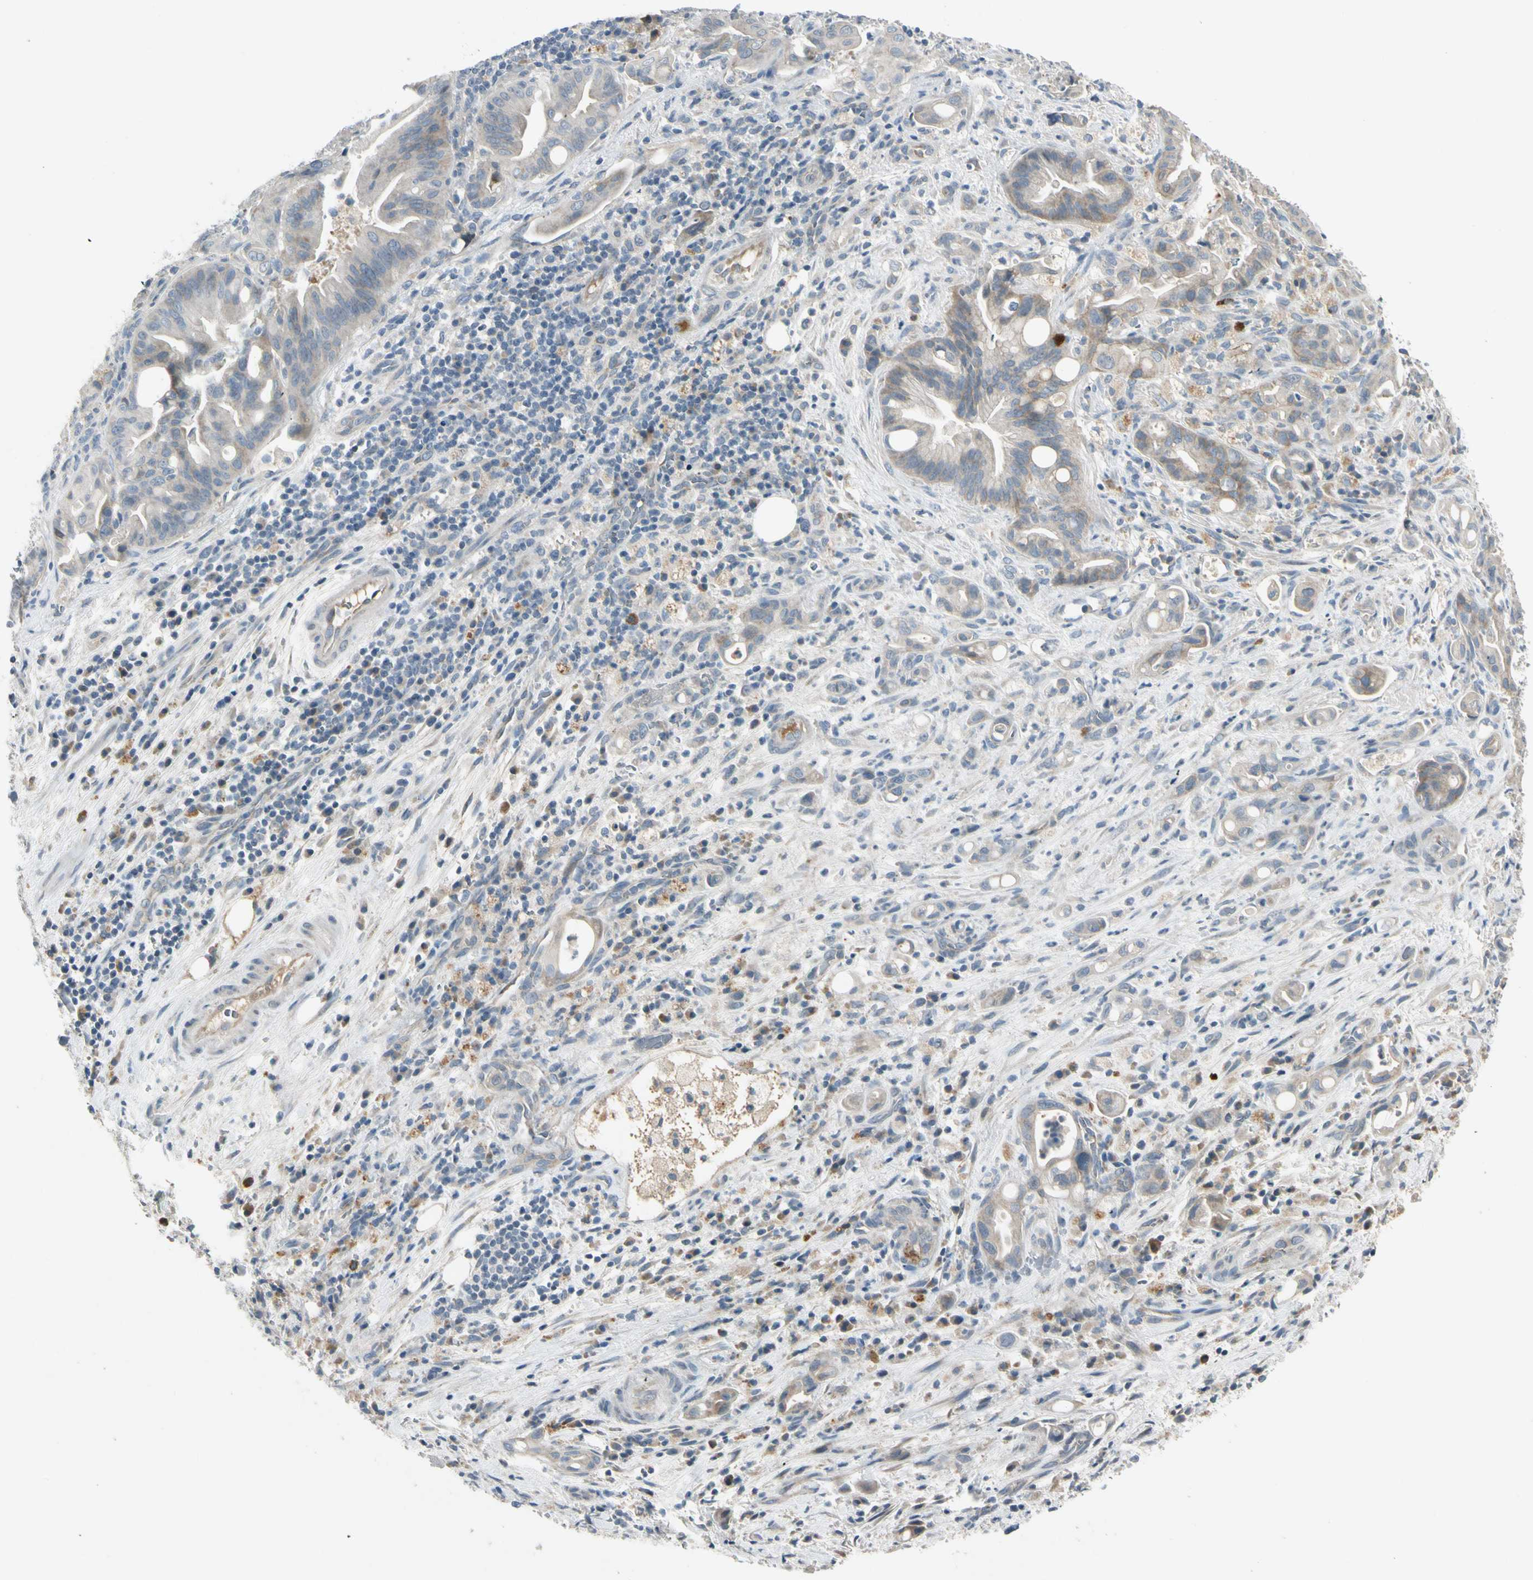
{"staining": {"intensity": "weak", "quantity": ">75%", "location": "cytoplasmic/membranous"}, "tissue": "liver cancer", "cell_type": "Tumor cells", "image_type": "cancer", "snomed": [{"axis": "morphology", "description": "Cholangiocarcinoma"}, {"axis": "topography", "description": "Liver"}], "caption": "Protein staining shows weak cytoplasmic/membranous positivity in about >75% of tumor cells in liver cancer.", "gene": "ICAM5", "patient": {"sex": "female", "age": 68}}